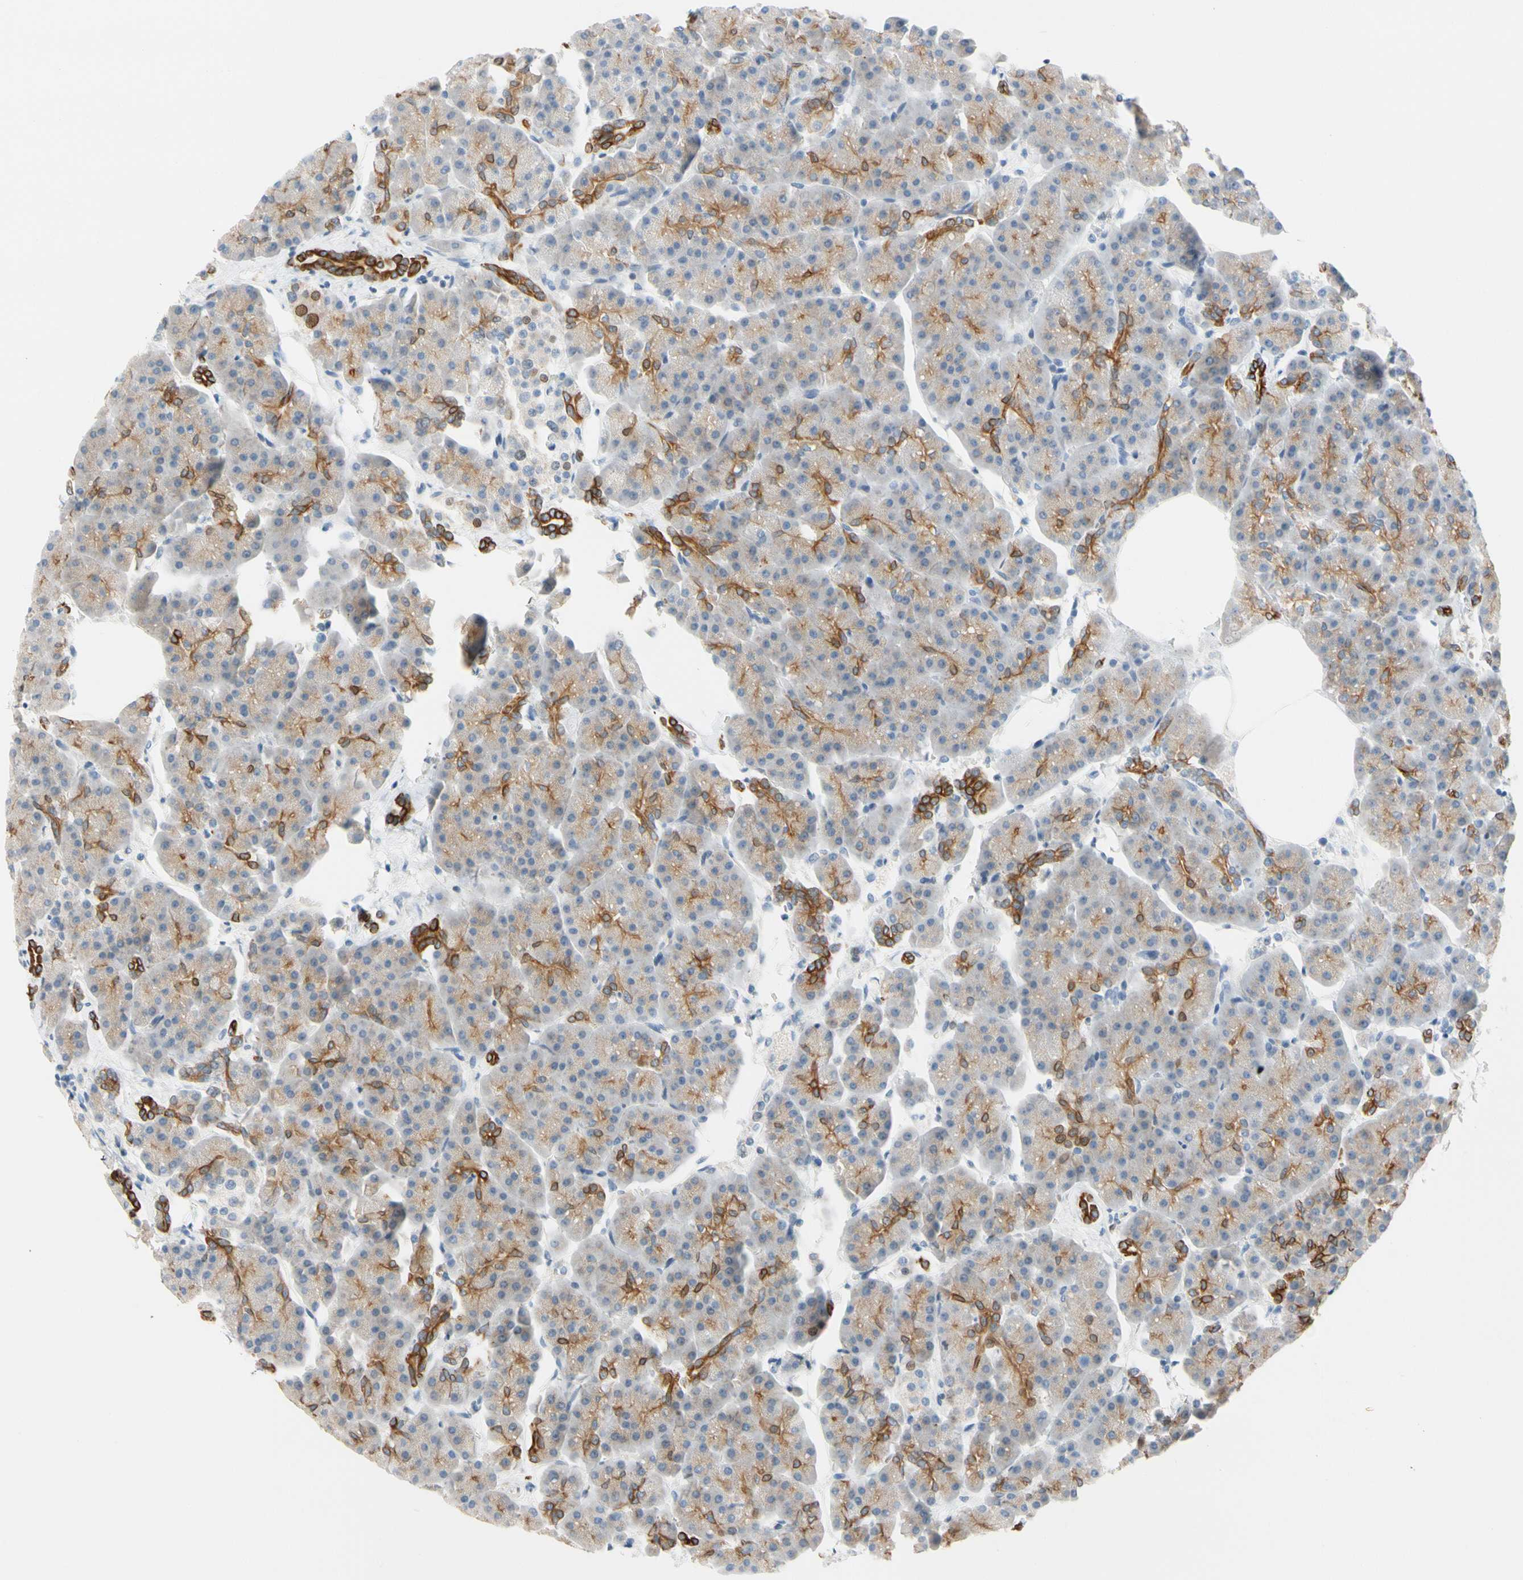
{"staining": {"intensity": "strong", "quantity": "25%-75%", "location": "cytoplasmic/membranous"}, "tissue": "pancreas", "cell_type": "Exocrine glandular cells", "image_type": "normal", "snomed": [{"axis": "morphology", "description": "Normal tissue, NOS"}, {"axis": "topography", "description": "Pancreas"}], "caption": "Immunohistochemical staining of unremarkable pancreas reveals strong cytoplasmic/membranous protein positivity in approximately 25%-75% of exocrine glandular cells.", "gene": "ZNF132", "patient": {"sex": "female", "age": 70}}